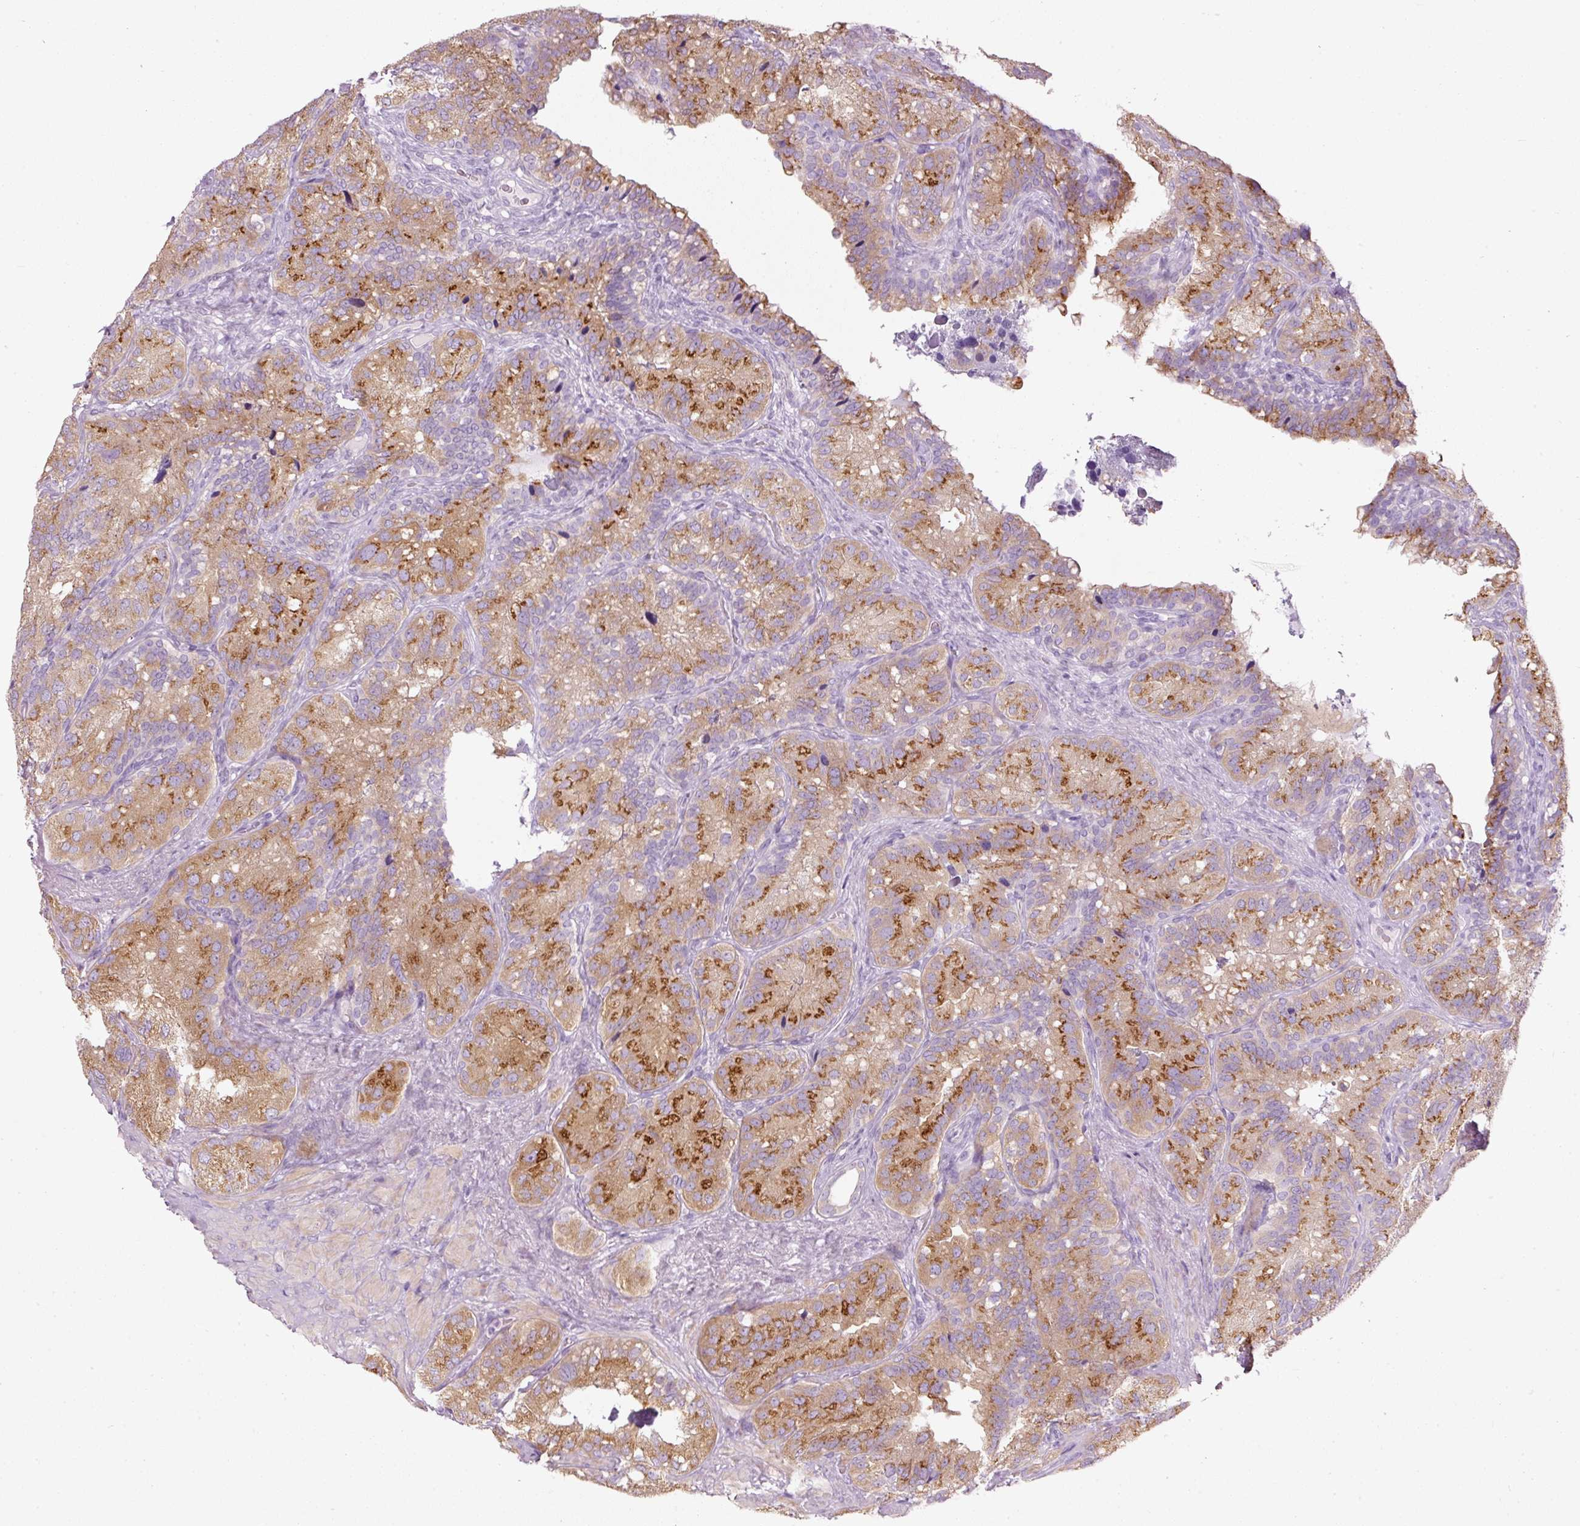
{"staining": {"intensity": "moderate", "quantity": ">75%", "location": "cytoplasmic/membranous"}, "tissue": "seminal vesicle", "cell_type": "Glandular cells", "image_type": "normal", "snomed": [{"axis": "morphology", "description": "Normal tissue, NOS"}, {"axis": "topography", "description": "Seminal veicle"}], "caption": "IHC histopathology image of benign seminal vesicle stained for a protein (brown), which shows medium levels of moderate cytoplasmic/membranous positivity in about >75% of glandular cells.", "gene": "PDXDC1", "patient": {"sex": "male", "age": 69}}